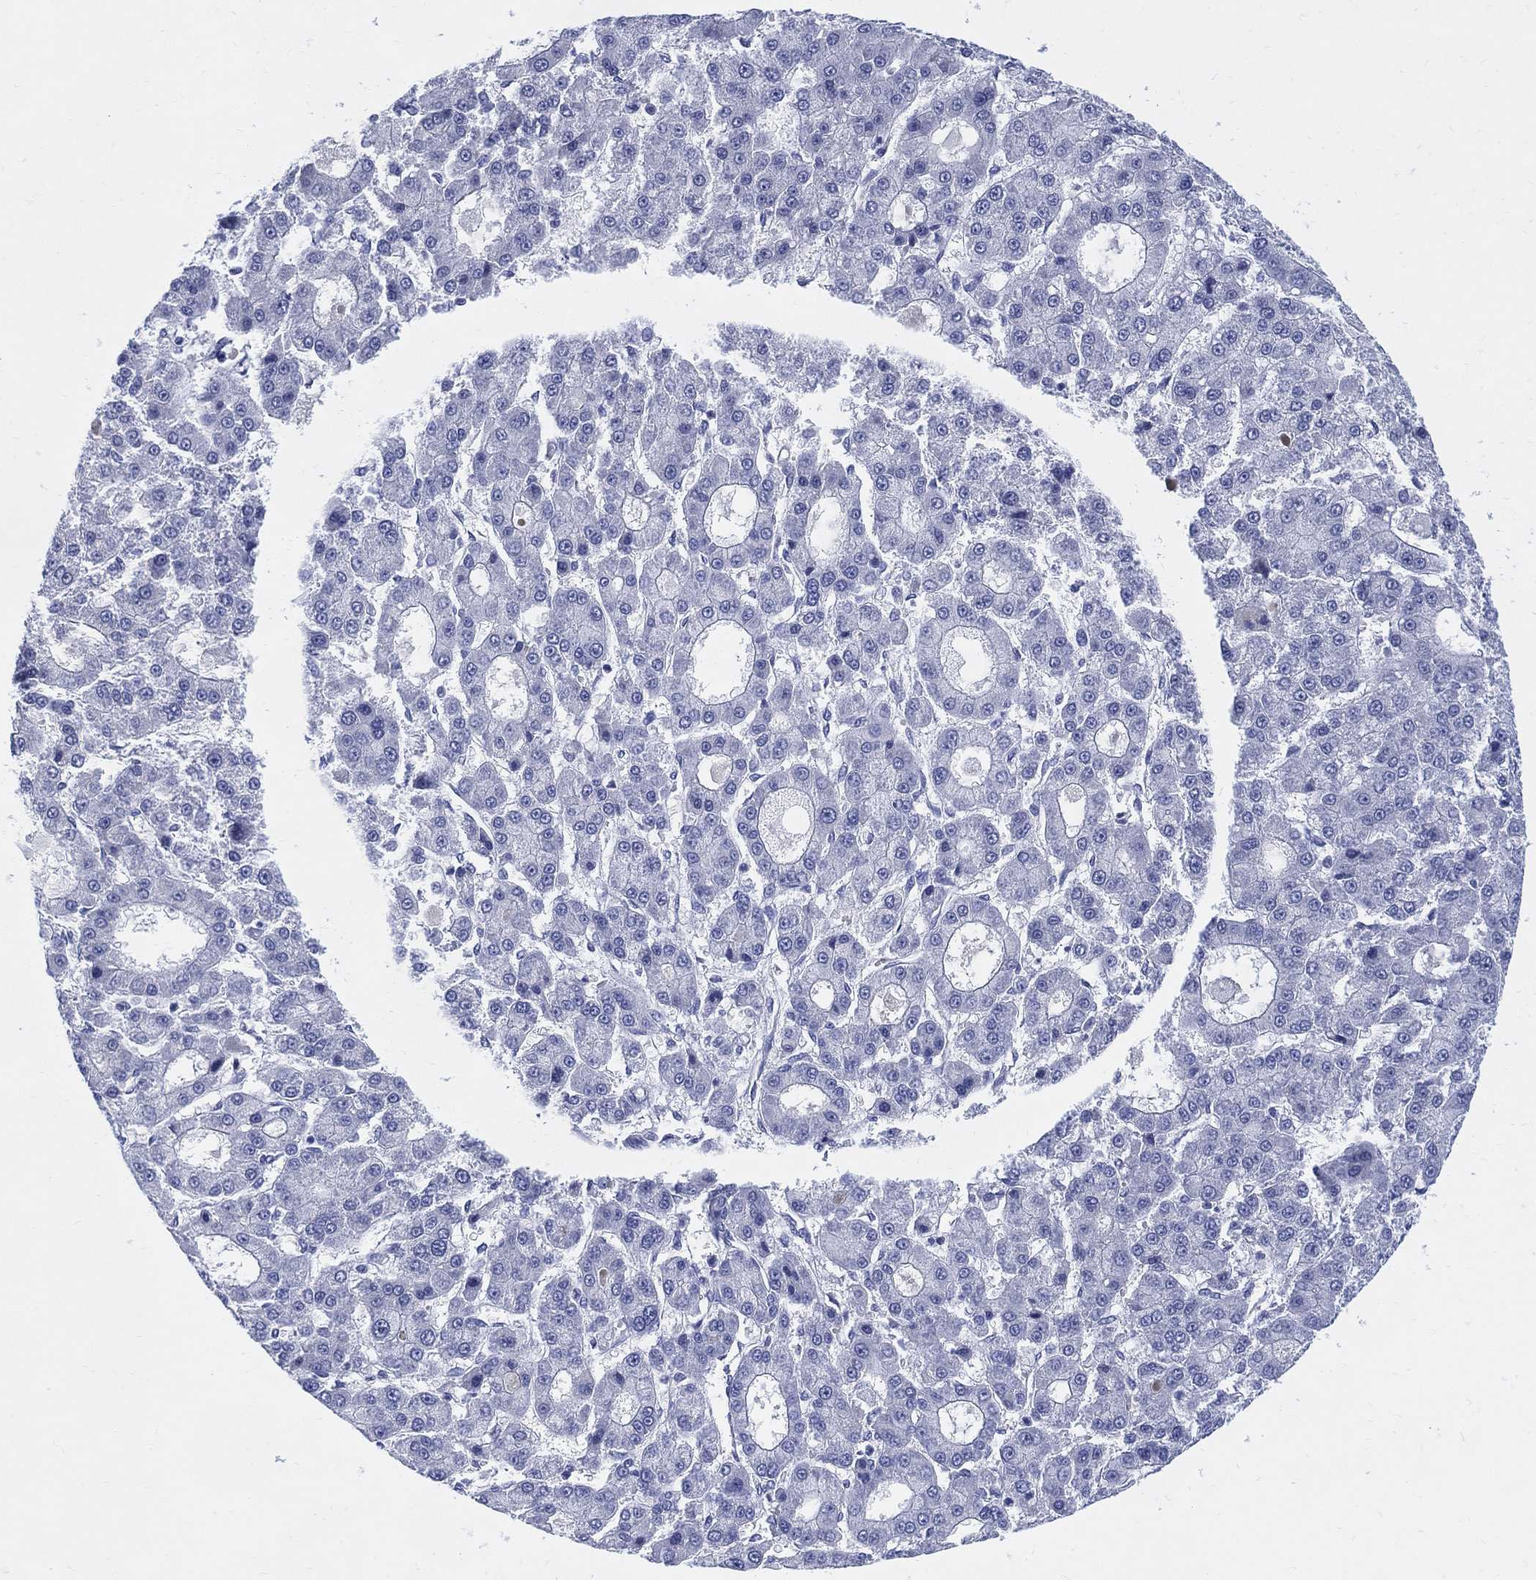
{"staining": {"intensity": "negative", "quantity": "none", "location": "none"}, "tissue": "liver cancer", "cell_type": "Tumor cells", "image_type": "cancer", "snomed": [{"axis": "morphology", "description": "Carcinoma, Hepatocellular, NOS"}, {"axis": "topography", "description": "Liver"}], "caption": "A histopathology image of human hepatocellular carcinoma (liver) is negative for staining in tumor cells.", "gene": "DDI1", "patient": {"sex": "male", "age": 70}}